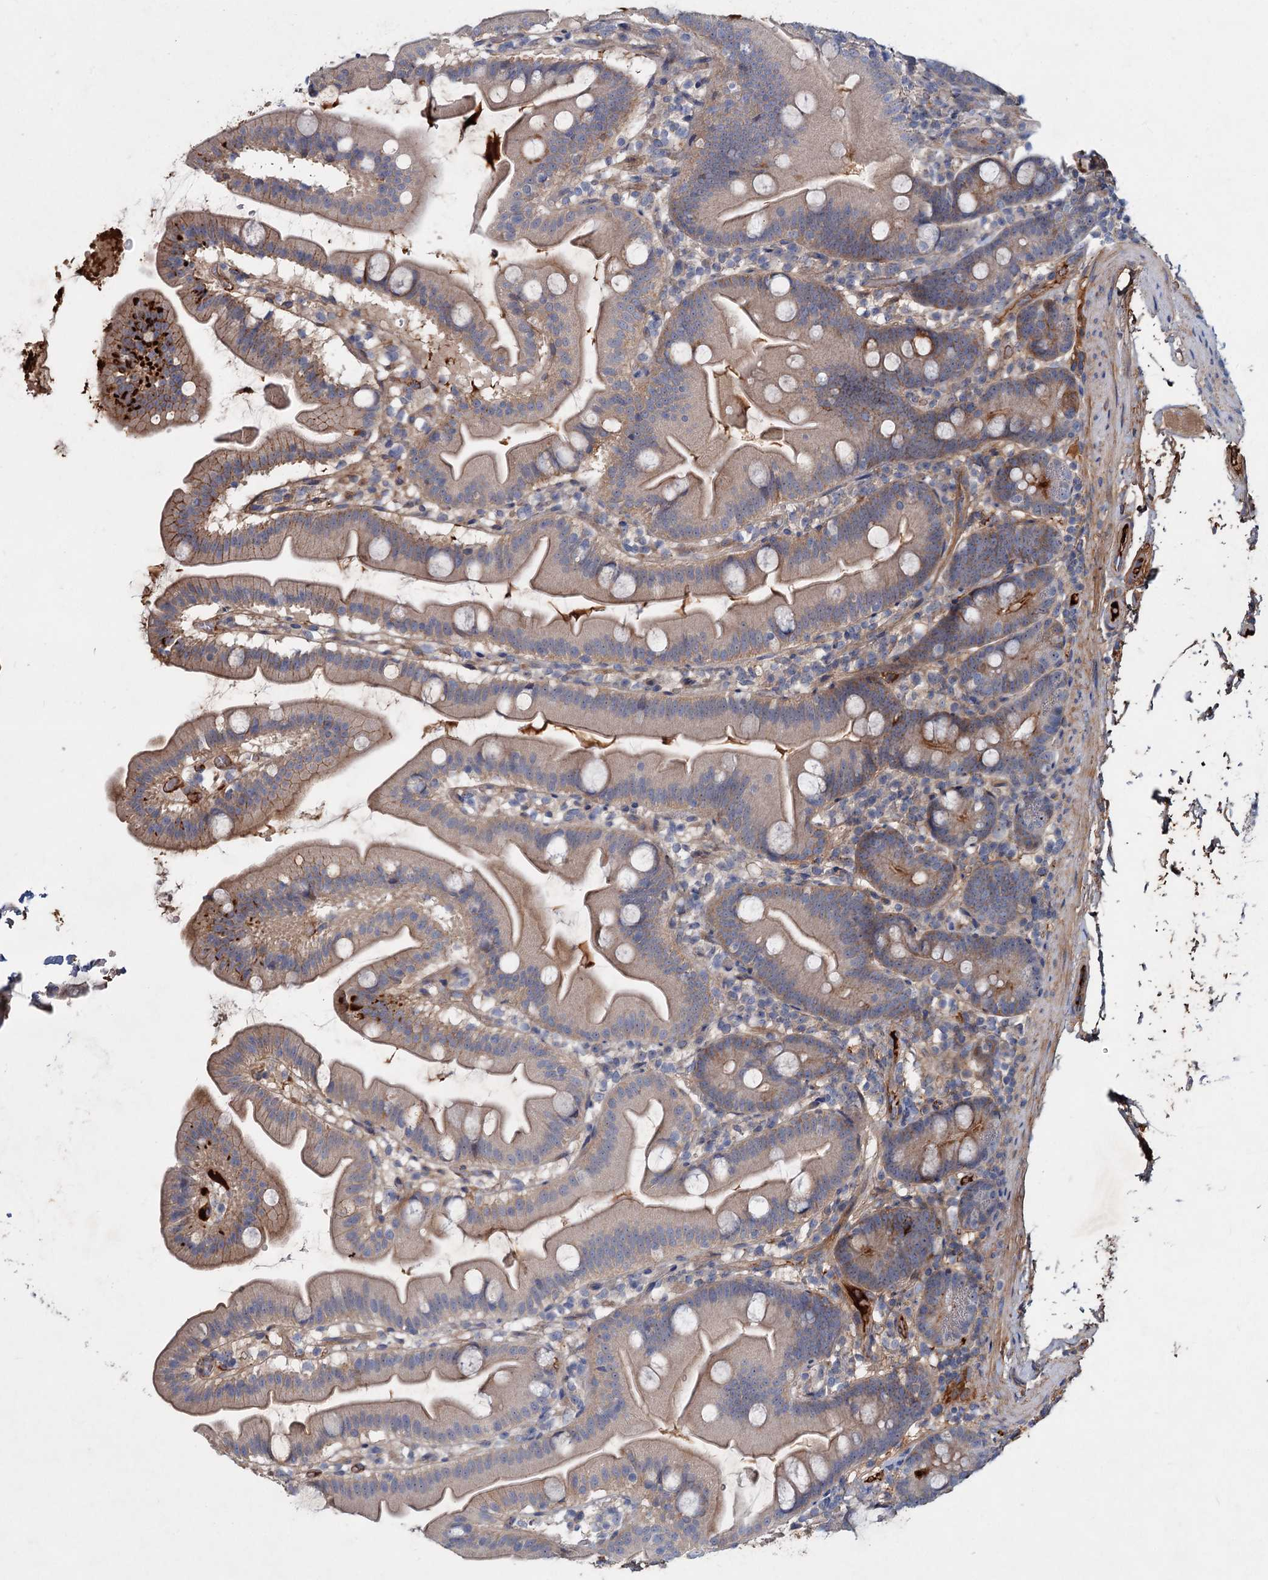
{"staining": {"intensity": "weak", "quantity": ">75%", "location": "cytoplasmic/membranous"}, "tissue": "small intestine", "cell_type": "Glandular cells", "image_type": "normal", "snomed": [{"axis": "morphology", "description": "Normal tissue, NOS"}, {"axis": "topography", "description": "Small intestine"}], "caption": "Small intestine stained for a protein displays weak cytoplasmic/membranous positivity in glandular cells.", "gene": "CHRD", "patient": {"sex": "female", "age": 68}}